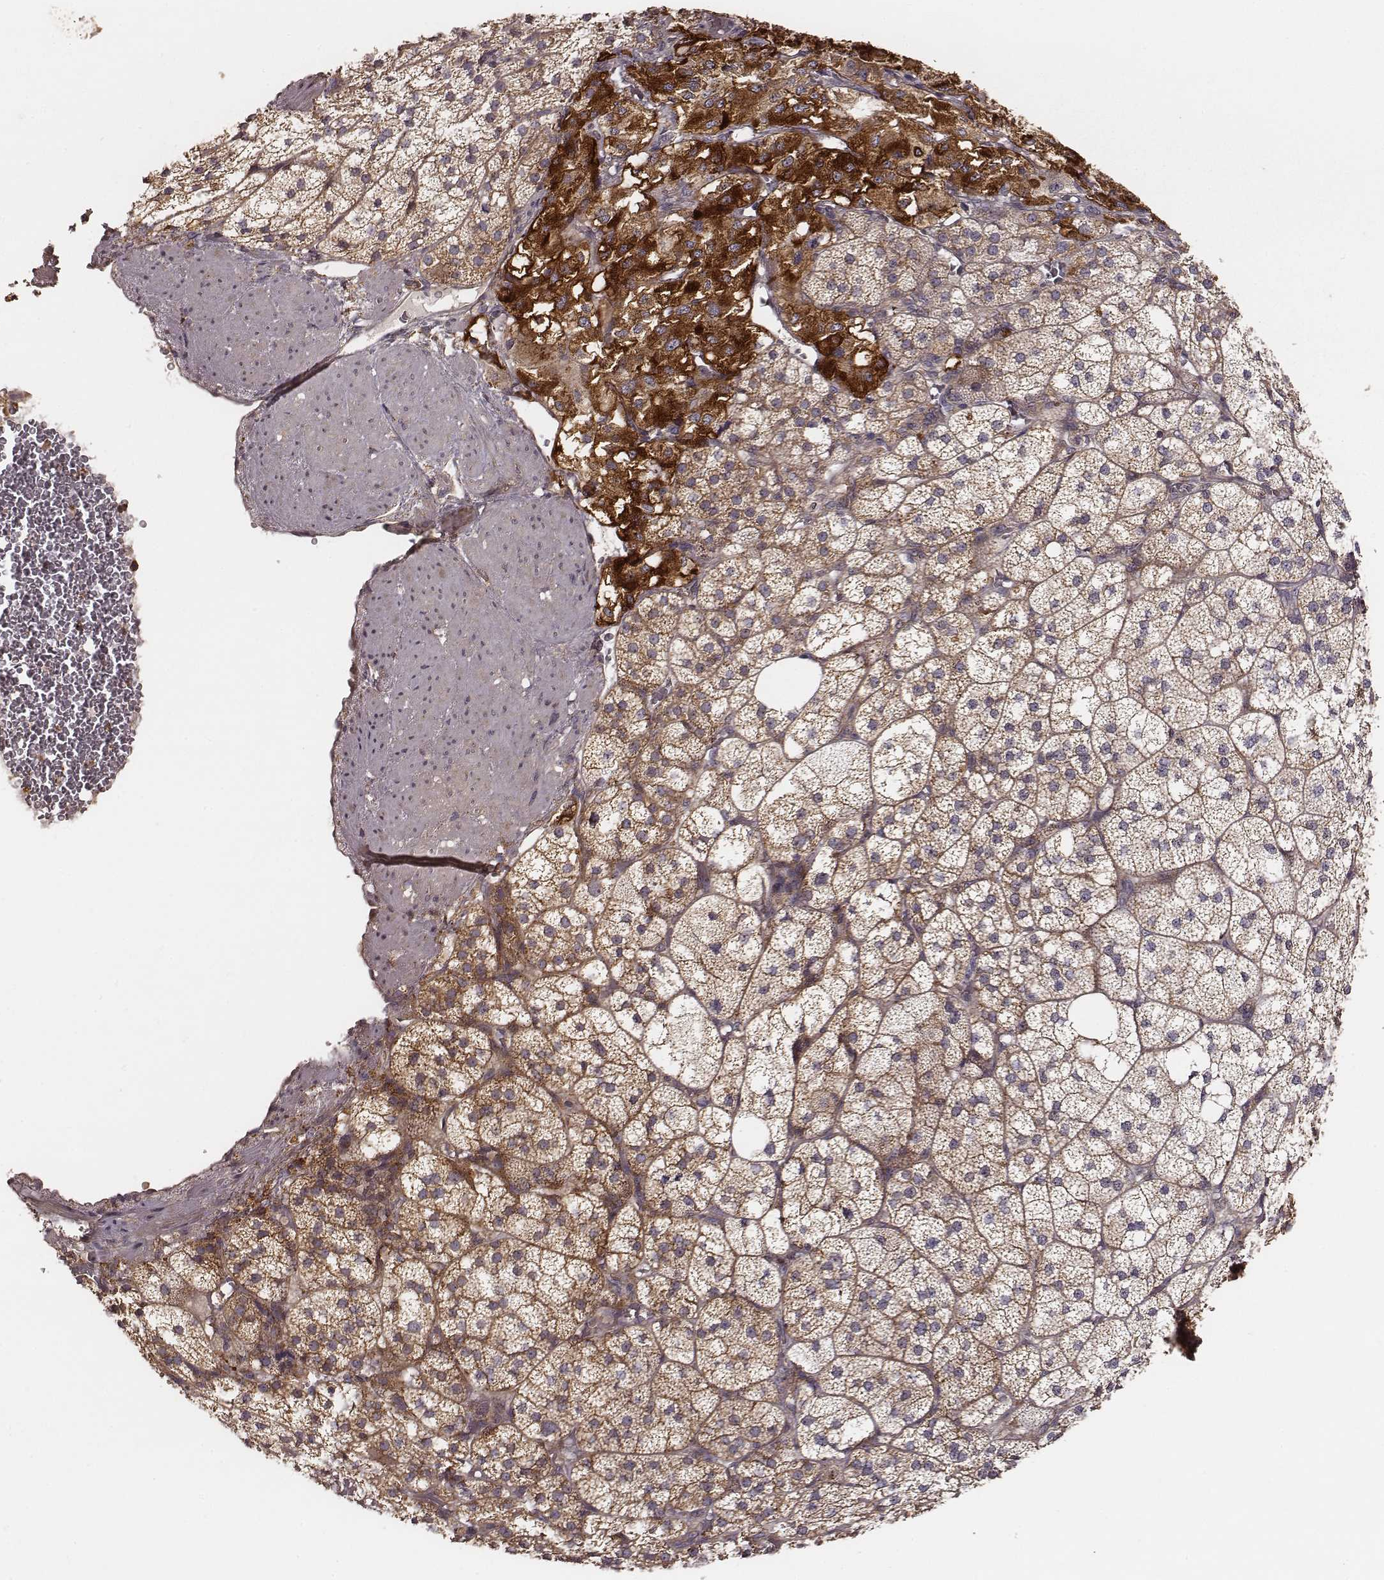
{"staining": {"intensity": "strong", "quantity": ">75%", "location": "cytoplasmic/membranous"}, "tissue": "adrenal gland", "cell_type": "Glandular cells", "image_type": "normal", "snomed": [{"axis": "morphology", "description": "Normal tissue, NOS"}, {"axis": "topography", "description": "Adrenal gland"}], "caption": "Normal adrenal gland reveals strong cytoplasmic/membranous expression in approximately >75% of glandular cells, visualized by immunohistochemistry.", "gene": "VPS26A", "patient": {"sex": "female", "age": 60}}